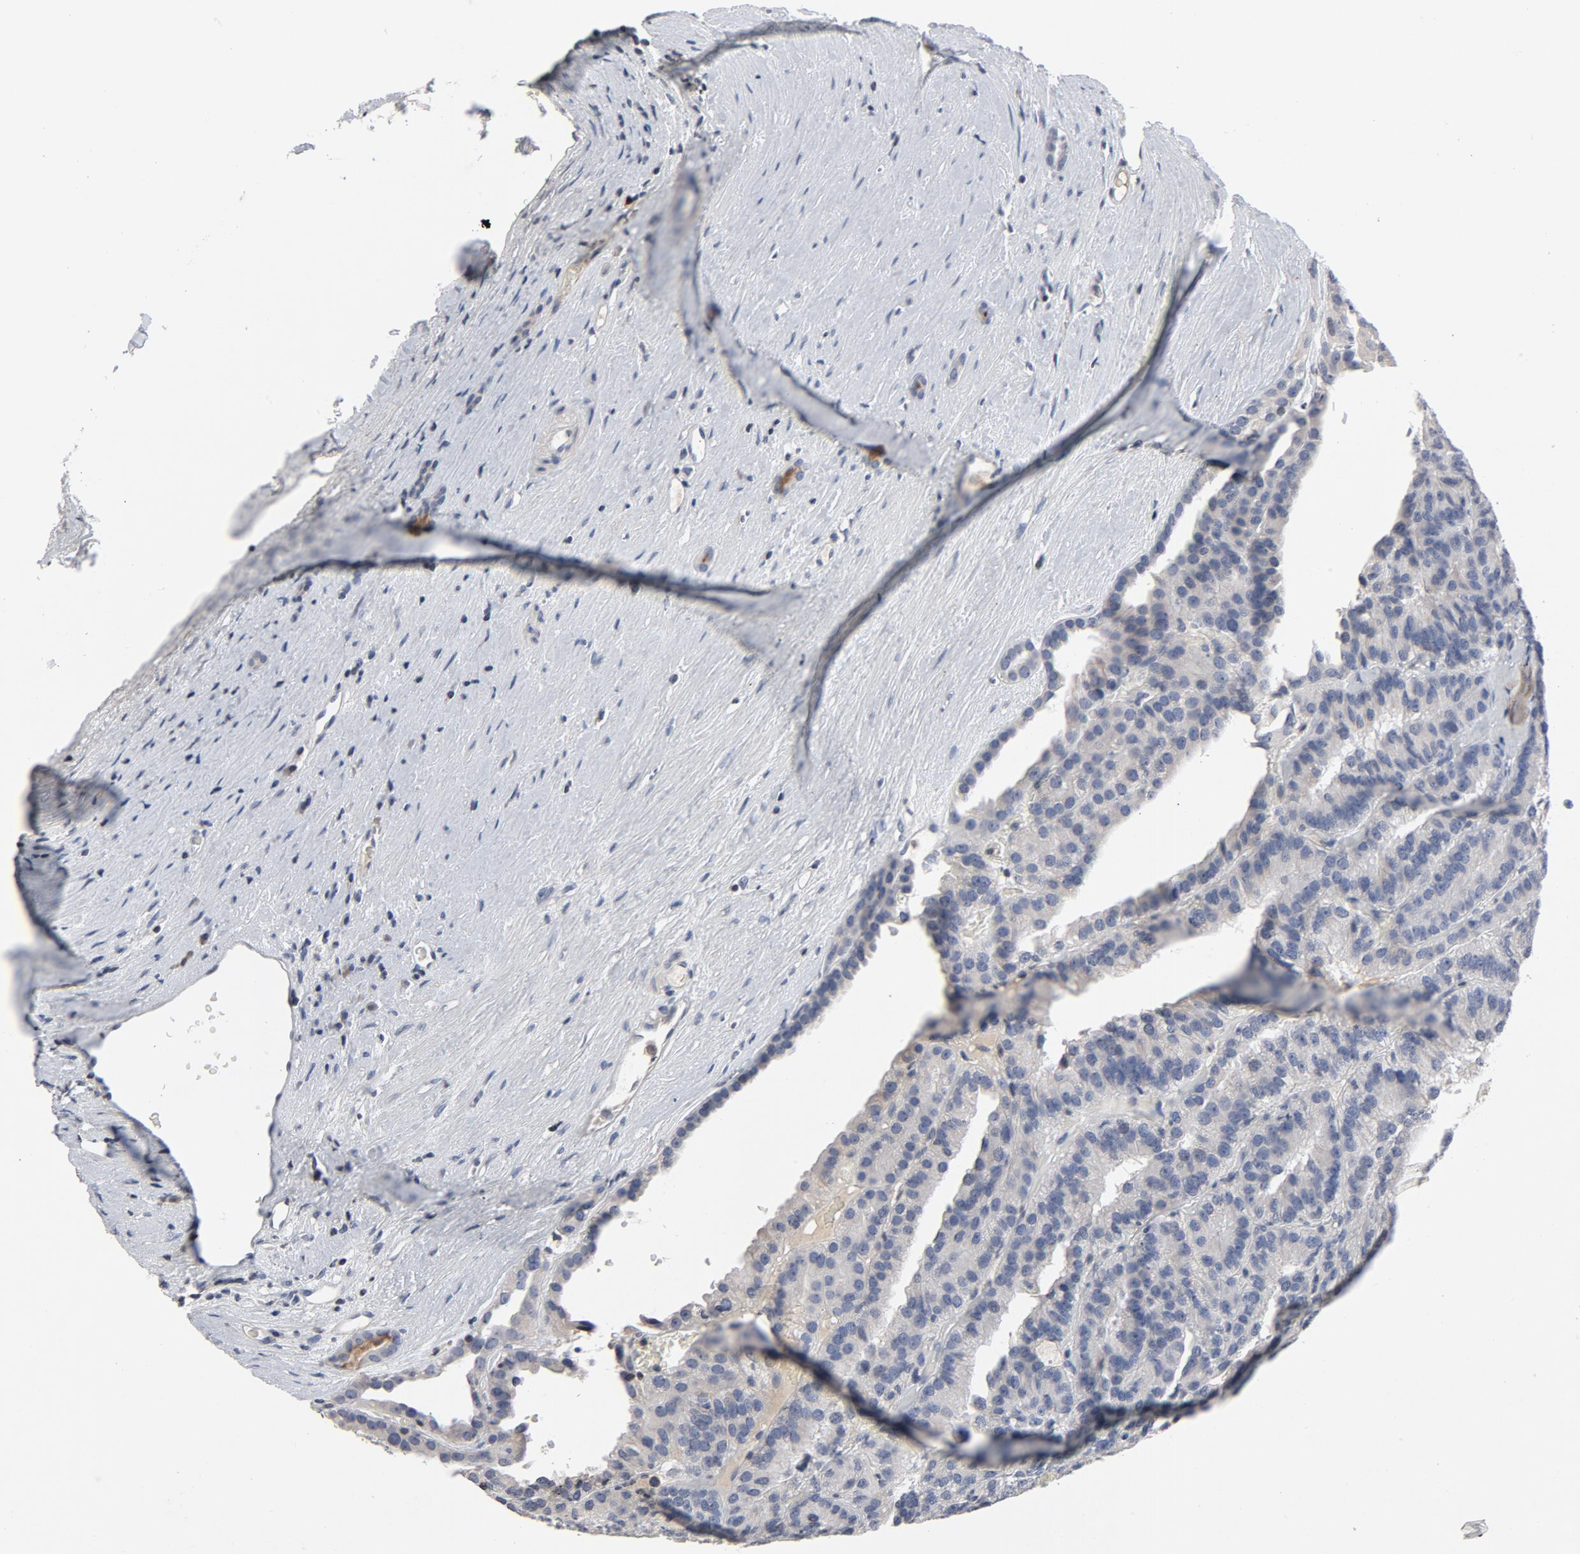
{"staining": {"intensity": "negative", "quantity": "none", "location": "none"}, "tissue": "renal cancer", "cell_type": "Tumor cells", "image_type": "cancer", "snomed": [{"axis": "morphology", "description": "Adenocarcinoma, NOS"}, {"axis": "topography", "description": "Kidney"}], "caption": "IHC of renal adenocarcinoma demonstrates no staining in tumor cells. The staining is performed using DAB (3,3'-diaminobenzidine) brown chromogen with nuclei counter-stained in using hematoxylin.", "gene": "TCL1A", "patient": {"sex": "male", "age": 46}}